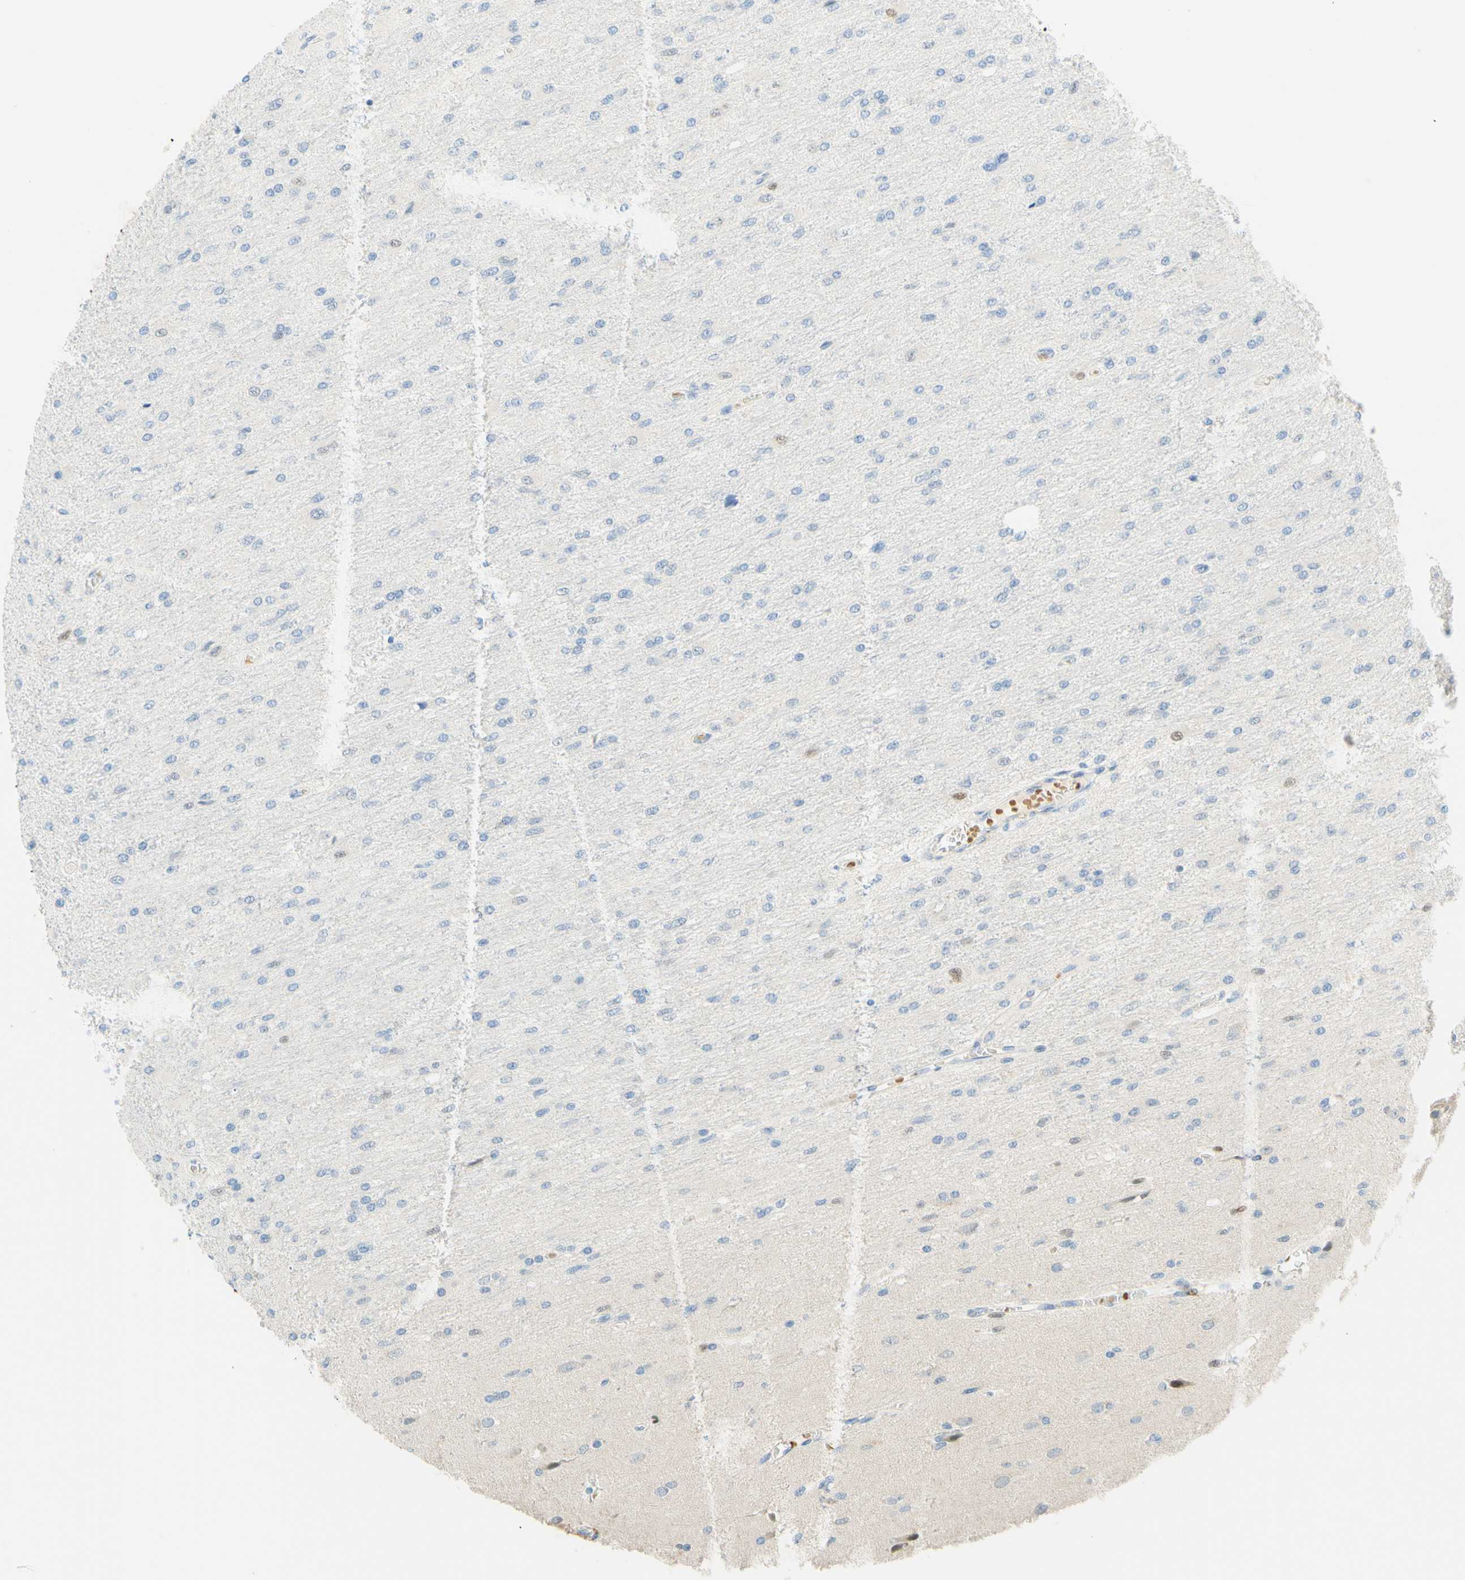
{"staining": {"intensity": "negative", "quantity": "none", "location": "none"}, "tissue": "glioma", "cell_type": "Tumor cells", "image_type": "cancer", "snomed": [{"axis": "morphology", "description": "Glioma, malignant, High grade"}, {"axis": "topography", "description": "Cerebral cortex"}], "caption": "Glioma stained for a protein using immunohistochemistry shows no staining tumor cells.", "gene": "ENTREP2", "patient": {"sex": "female", "age": 36}}